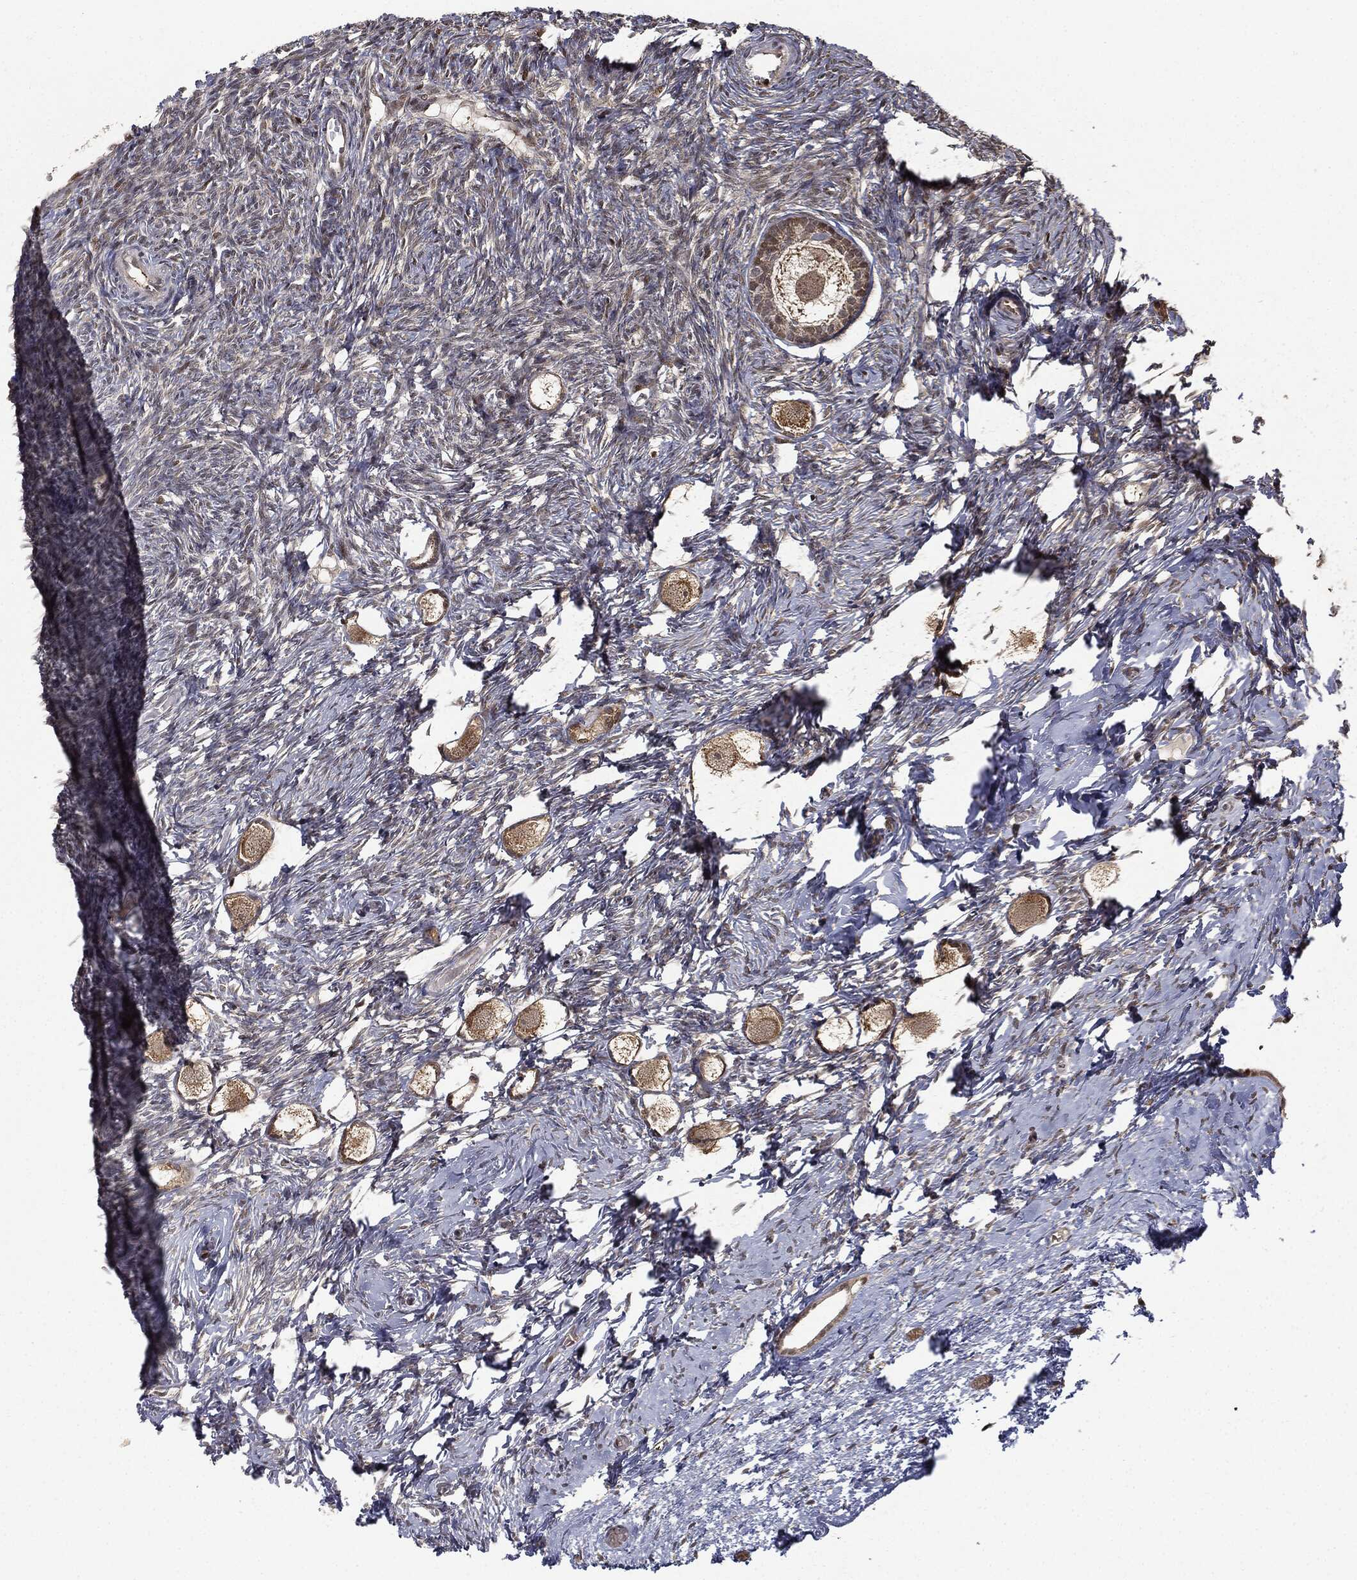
{"staining": {"intensity": "moderate", "quantity": ">75%", "location": "cytoplasmic/membranous"}, "tissue": "ovary", "cell_type": "Follicle cells", "image_type": "normal", "snomed": [{"axis": "morphology", "description": "Normal tissue, NOS"}, {"axis": "topography", "description": "Ovary"}], "caption": "Immunohistochemical staining of unremarkable ovary reveals >75% levels of moderate cytoplasmic/membranous protein positivity in approximately >75% of follicle cells. (DAB IHC with brightfield microscopy, high magnification).", "gene": "ZNHIT6", "patient": {"sex": "female", "age": 27}}